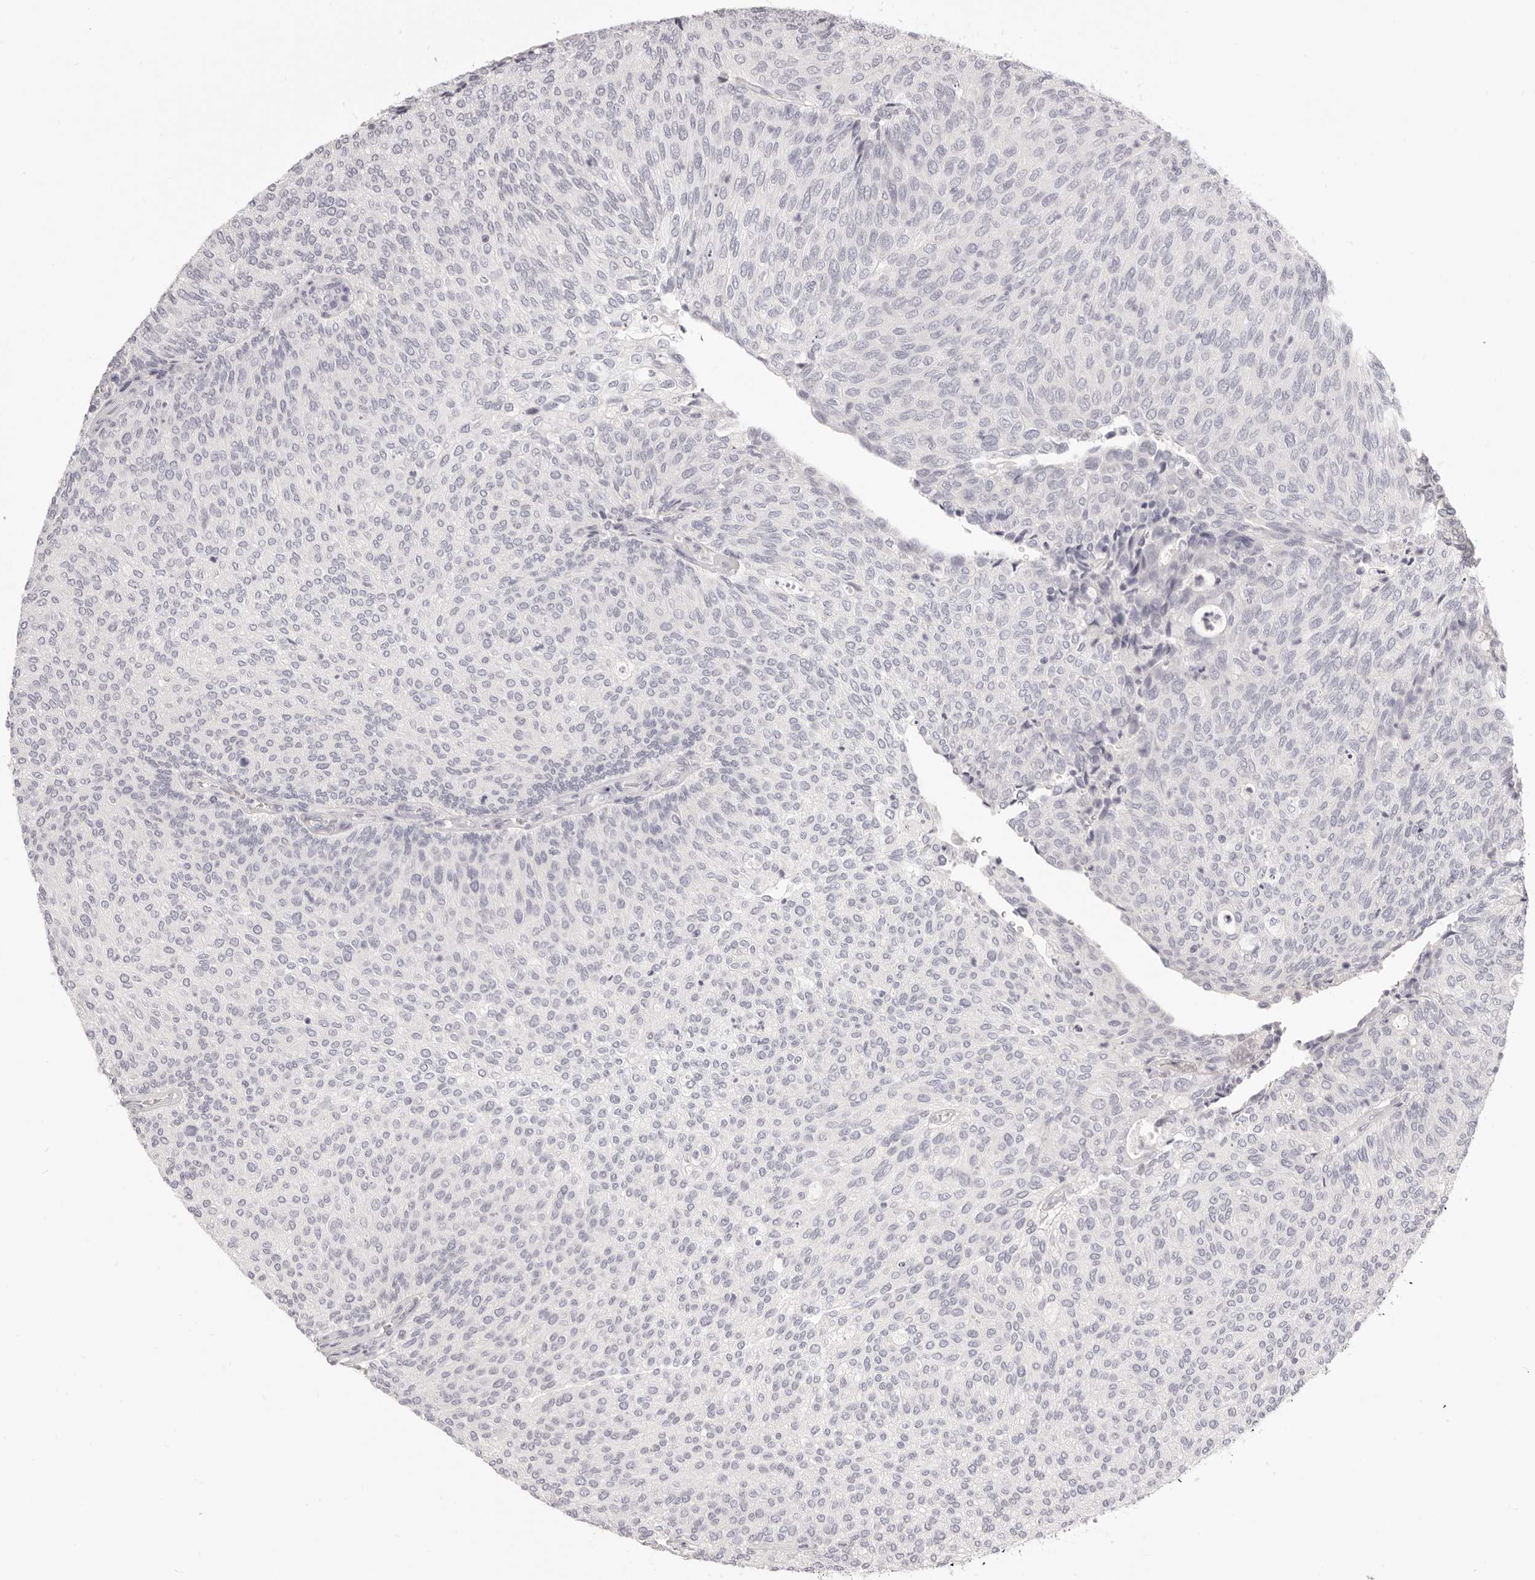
{"staining": {"intensity": "negative", "quantity": "none", "location": "none"}, "tissue": "urothelial cancer", "cell_type": "Tumor cells", "image_type": "cancer", "snomed": [{"axis": "morphology", "description": "Urothelial carcinoma, Low grade"}, {"axis": "topography", "description": "Urinary bladder"}], "caption": "Urothelial carcinoma (low-grade) stained for a protein using immunohistochemistry (IHC) shows no staining tumor cells.", "gene": "FABP1", "patient": {"sex": "female", "age": 79}}